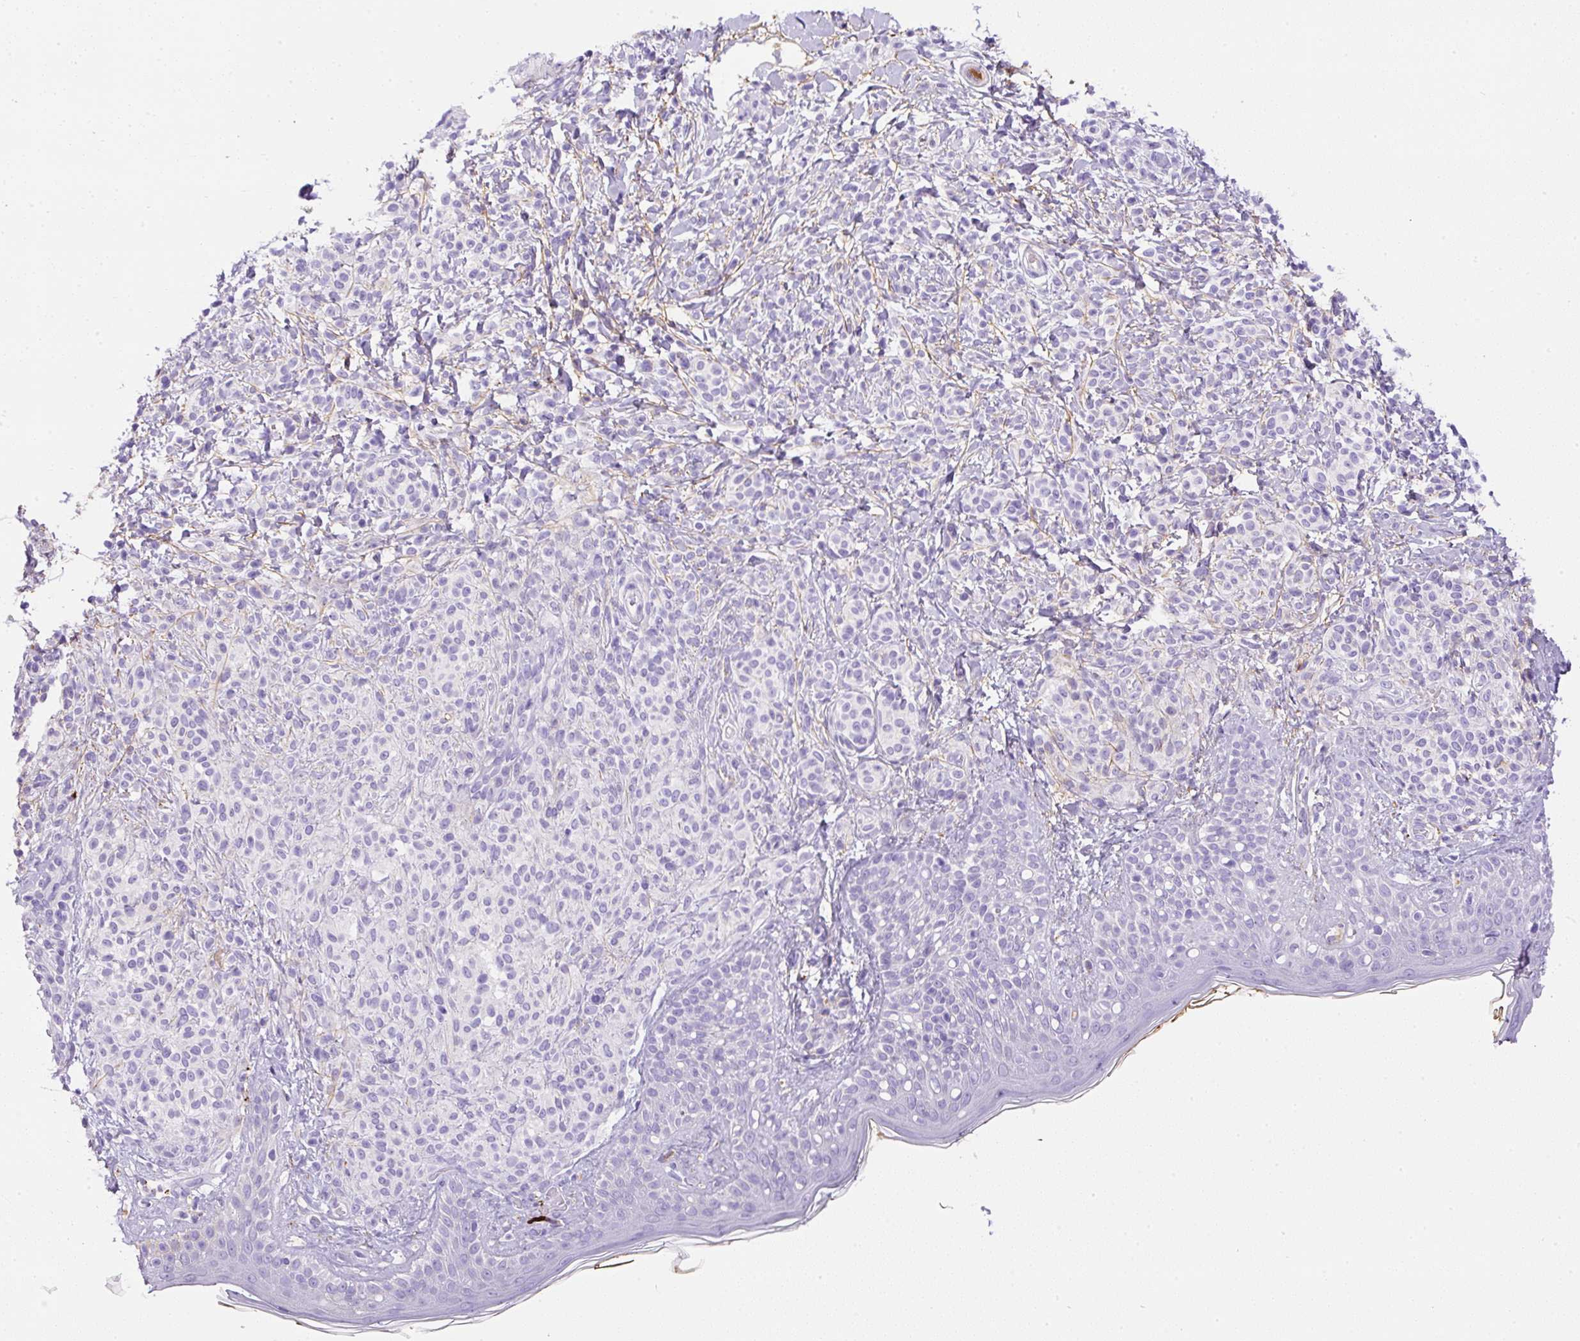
{"staining": {"intensity": "negative", "quantity": "none", "location": "none"}, "tissue": "skin", "cell_type": "Fibroblasts", "image_type": "normal", "snomed": [{"axis": "morphology", "description": "Normal tissue, NOS"}, {"axis": "topography", "description": "Skin"}], "caption": "IHC of normal human skin reveals no staining in fibroblasts.", "gene": "APCS", "patient": {"sex": "male", "age": 16}}